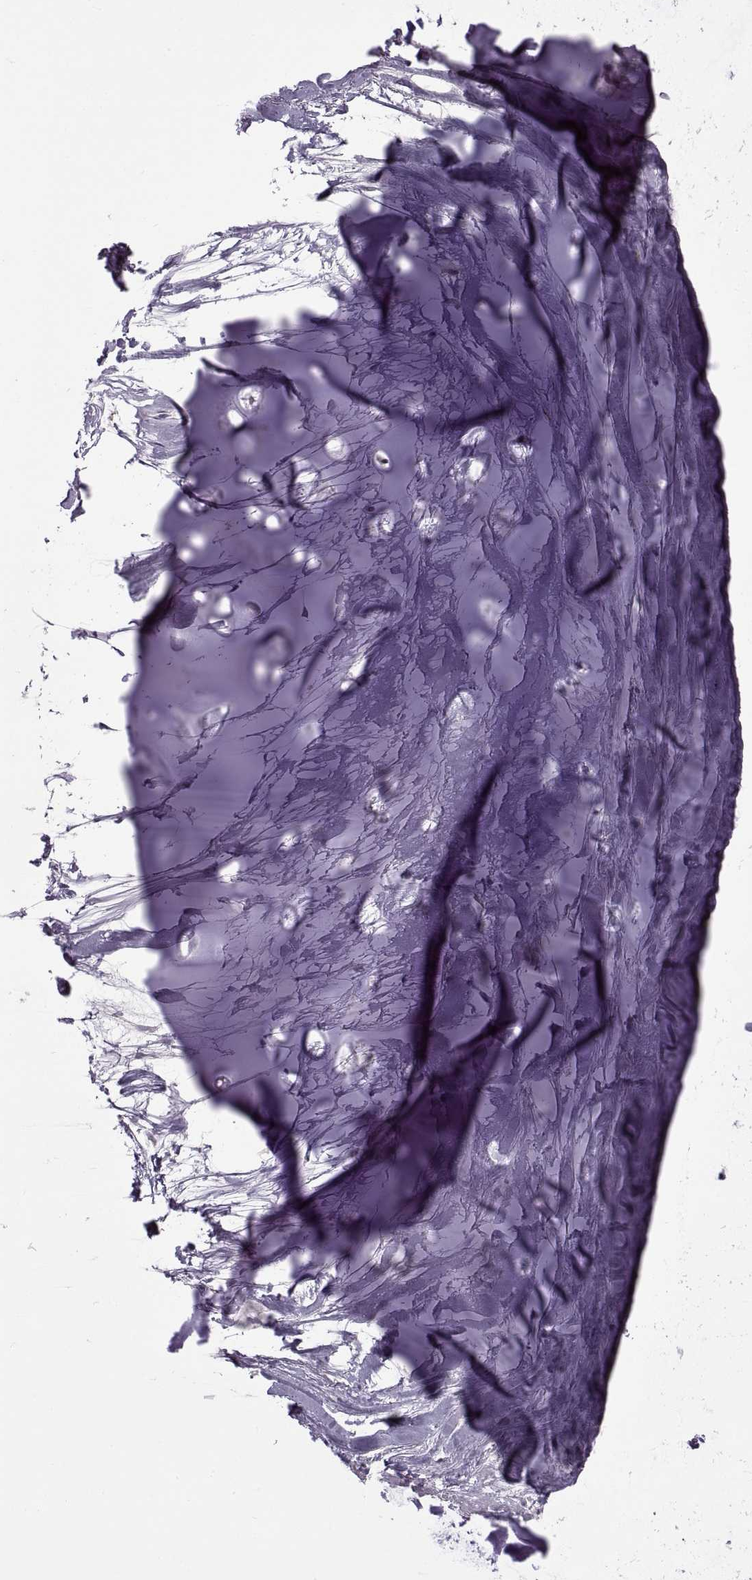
{"staining": {"intensity": "negative", "quantity": "none", "location": "none"}, "tissue": "soft tissue", "cell_type": "Chondrocytes", "image_type": "normal", "snomed": [{"axis": "morphology", "description": "Normal tissue, NOS"}, {"axis": "morphology", "description": "Squamous cell carcinoma, NOS"}, {"axis": "topography", "description": "Cartilage tissue"}, {"axis": "topography", "description": "Lung"}], "caption": "The image reveals no staining of chondrocytes in benign soft tissue.", "gene": "OTP", "patient": {"sex": "male", "age": 66}}